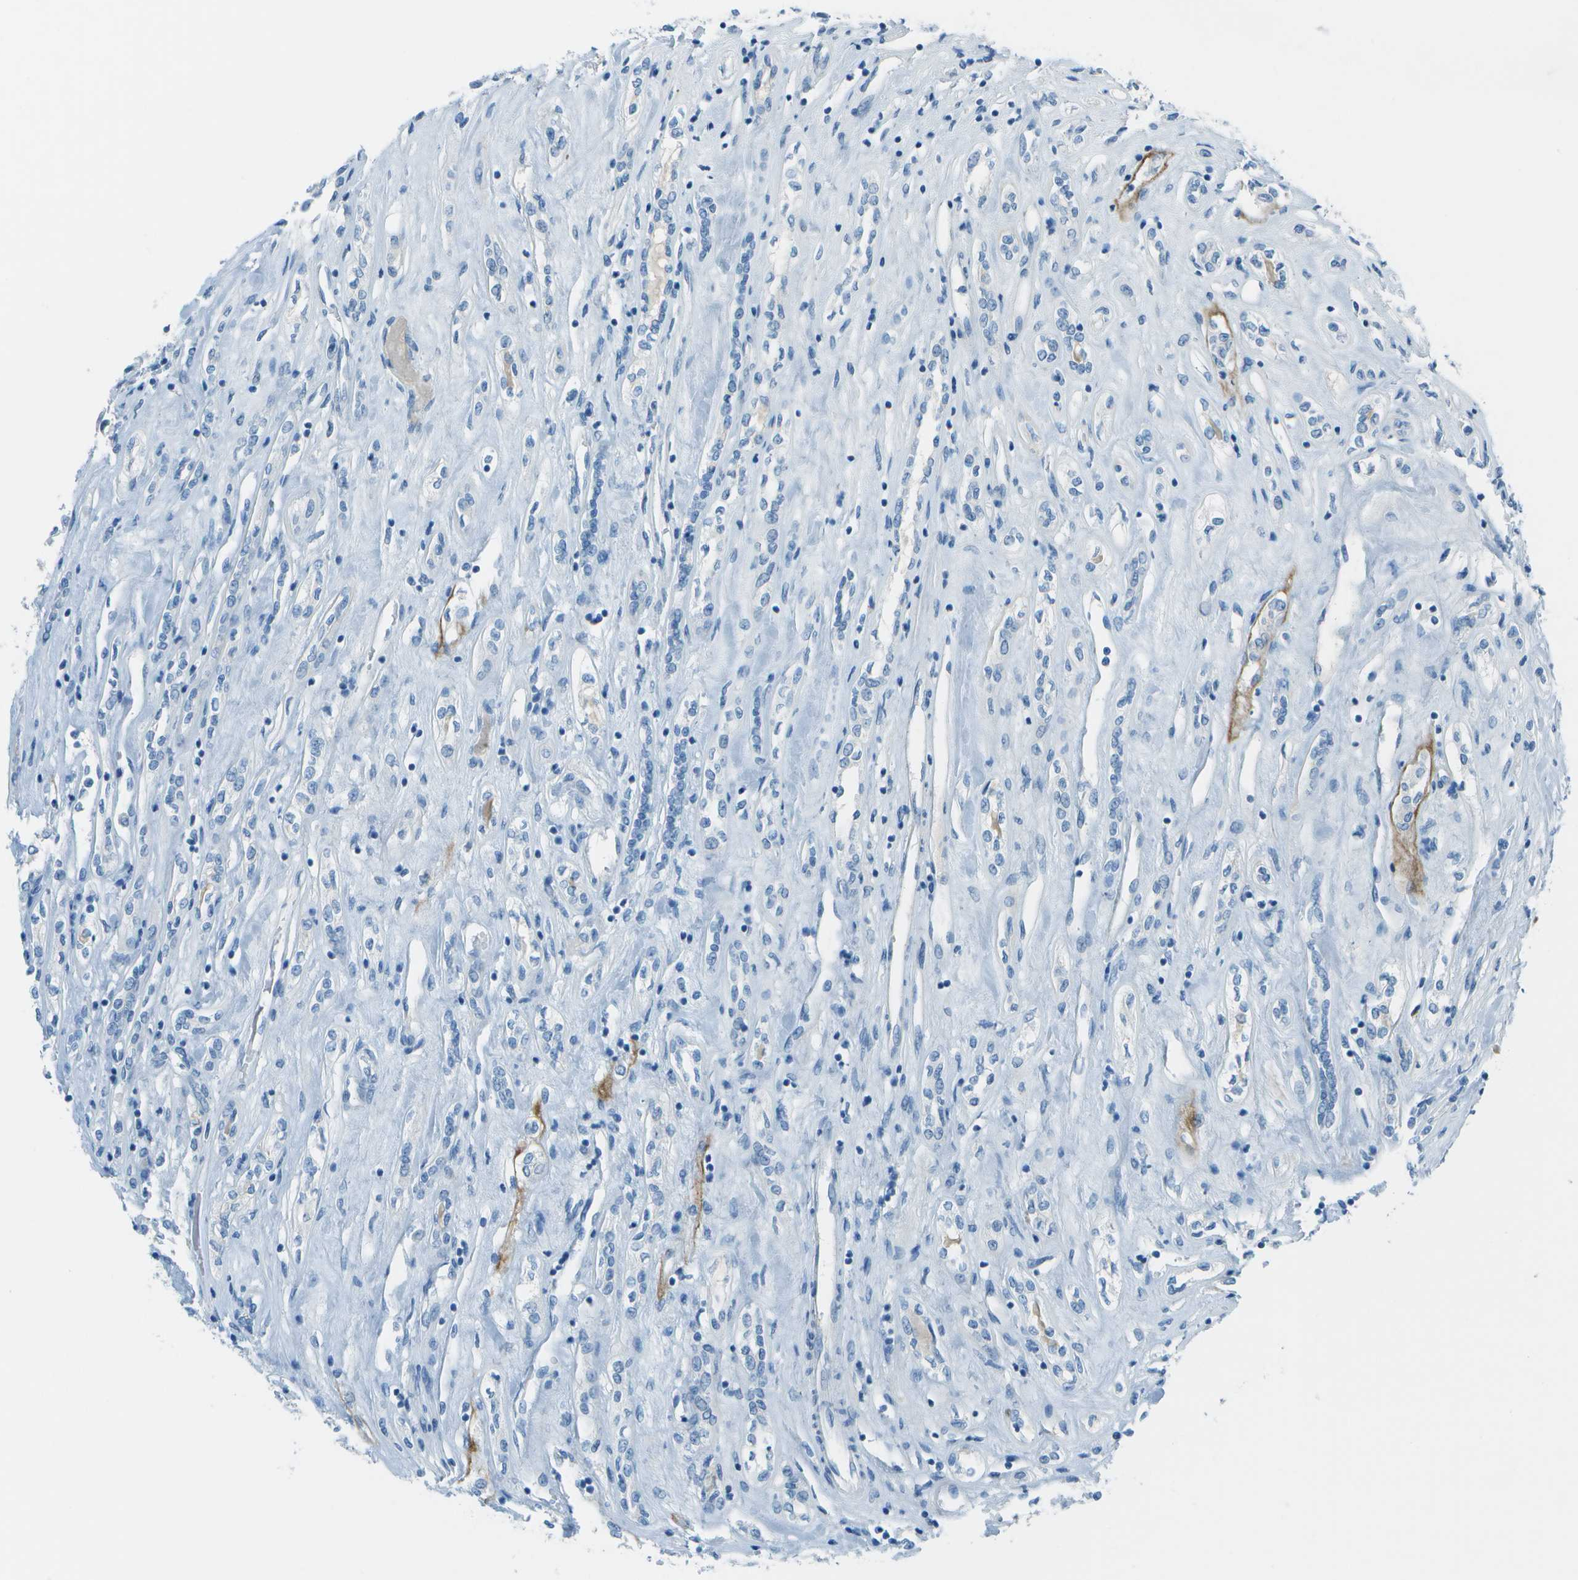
{"staining": {"intensity": "negative", "quantity": "none", "location": "none"}, "tissue": "renal cancer", "cell_type": "Tumor cells", "image_type": "cancer", "snomed": [{"axis": "morphology", "description": "Adenocarcinoma, NOS"}, {"axis": "topography", "description": "Kidney"}], "caption": "High magnification brightfield microscopy of adenocarcinoma (renal) stained with DAB (brown) and counterstained with hematoxylin (blue): tumor cells show no significant expression. (DAB (3,3'-diaminobenzidine) IHC with hematoxylin counter stain).", "gene": "FGF1", "patient": {"sex": "female", "age": 70}}